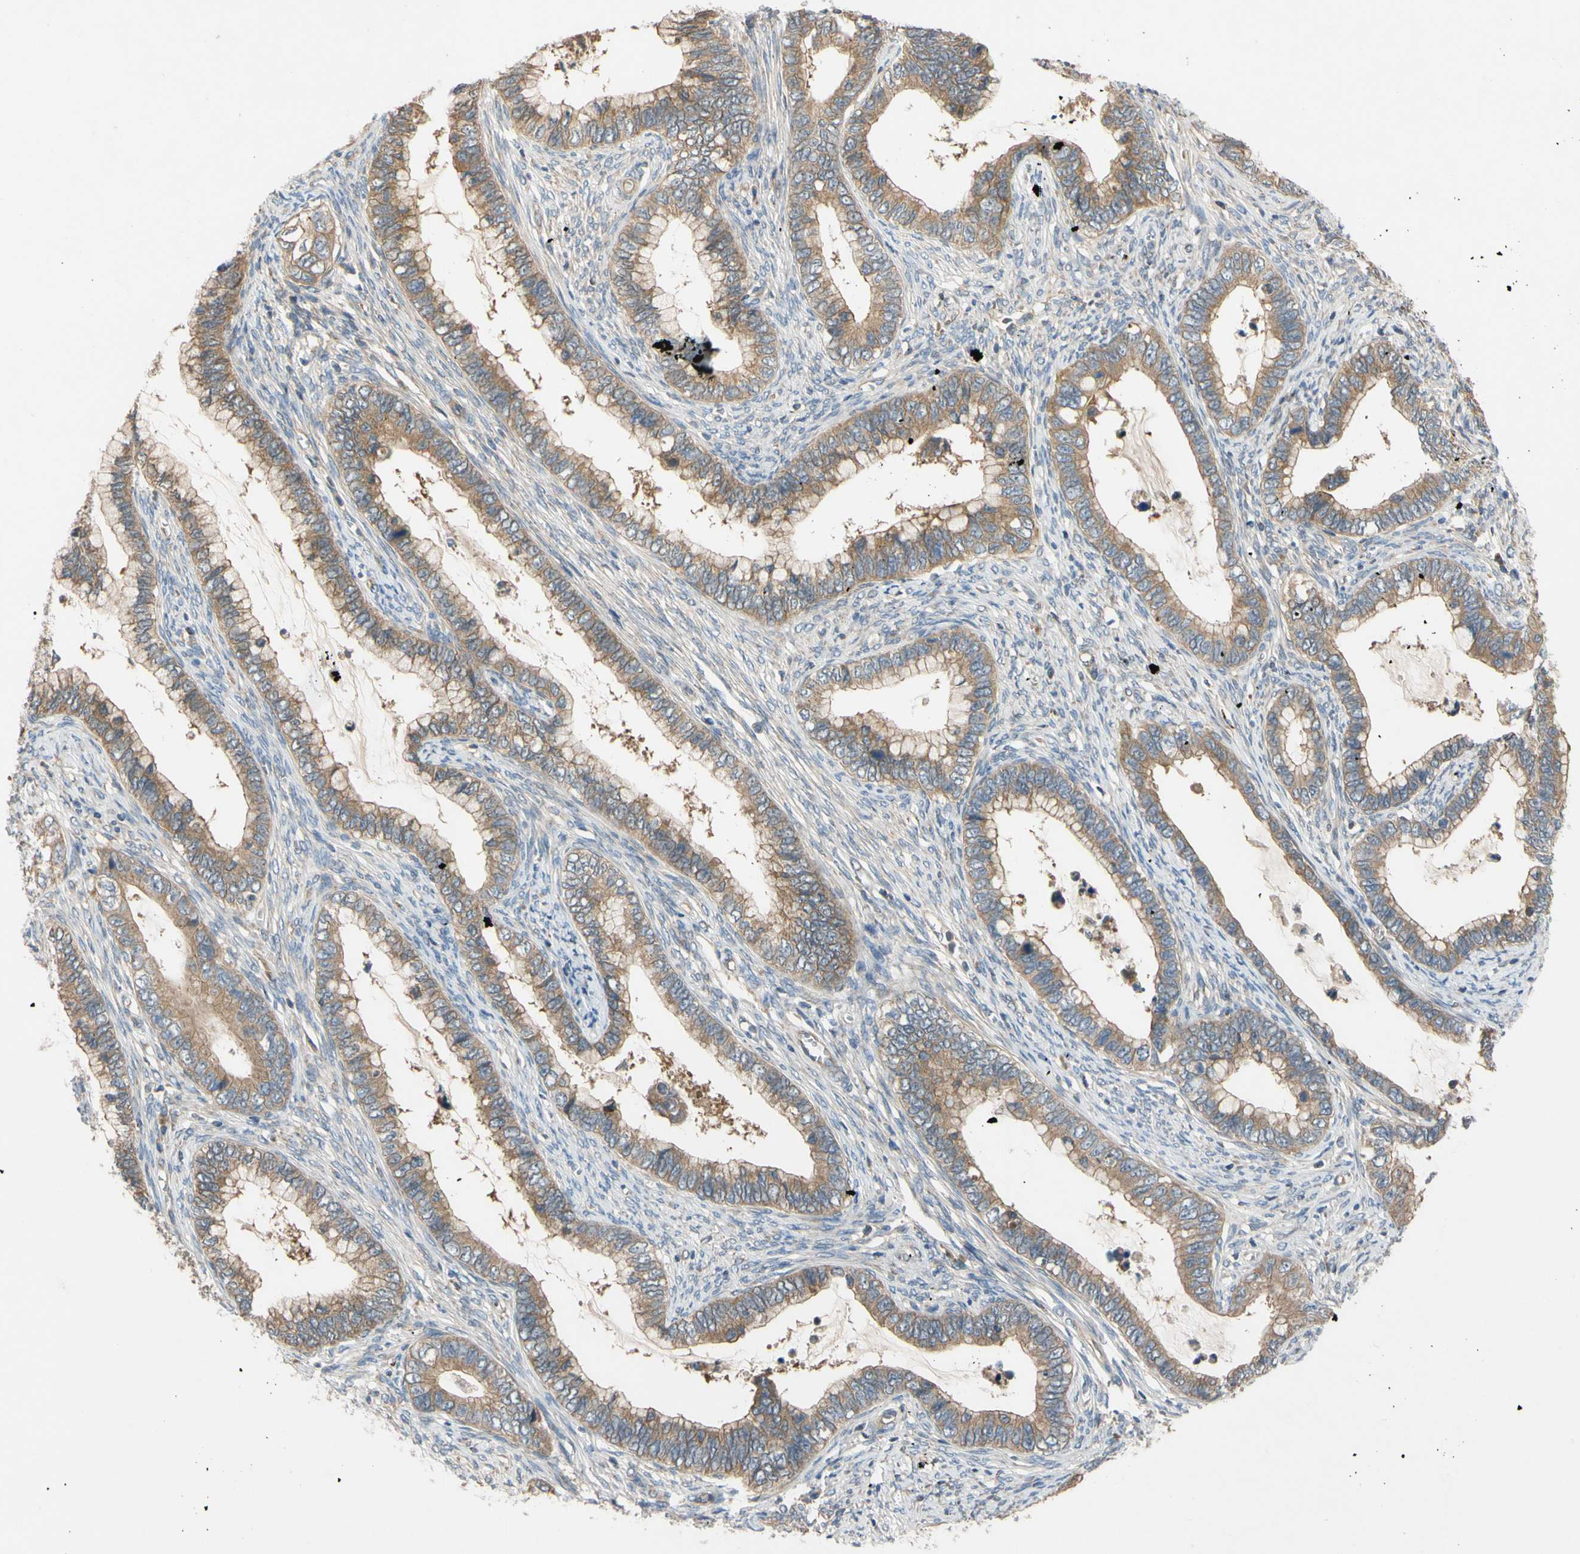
{"staining": {"intensity": "moderate", "quantity": ">75%", "location": "cytoplasmic/membranous"}, "tissue": "cervical cancer", "cell_type": "Tumor cells", "image_type": "cancer", "snomed": [{"axis": "morphology", "description": "Adenocarcinoma, NOS"}, {"axis": "topography", "description": "Cervix"}], "caption": "High-power microscopy captured an immunohistochemistry (IHC) photomicrograph of adenocarcinoma (cervical), revealing moderate cytoplasmic/membranous positivity in approximately >75% of tumor cells.", "gene": "MBTPS2", "patient": {"sex": "female", "age": 44}}